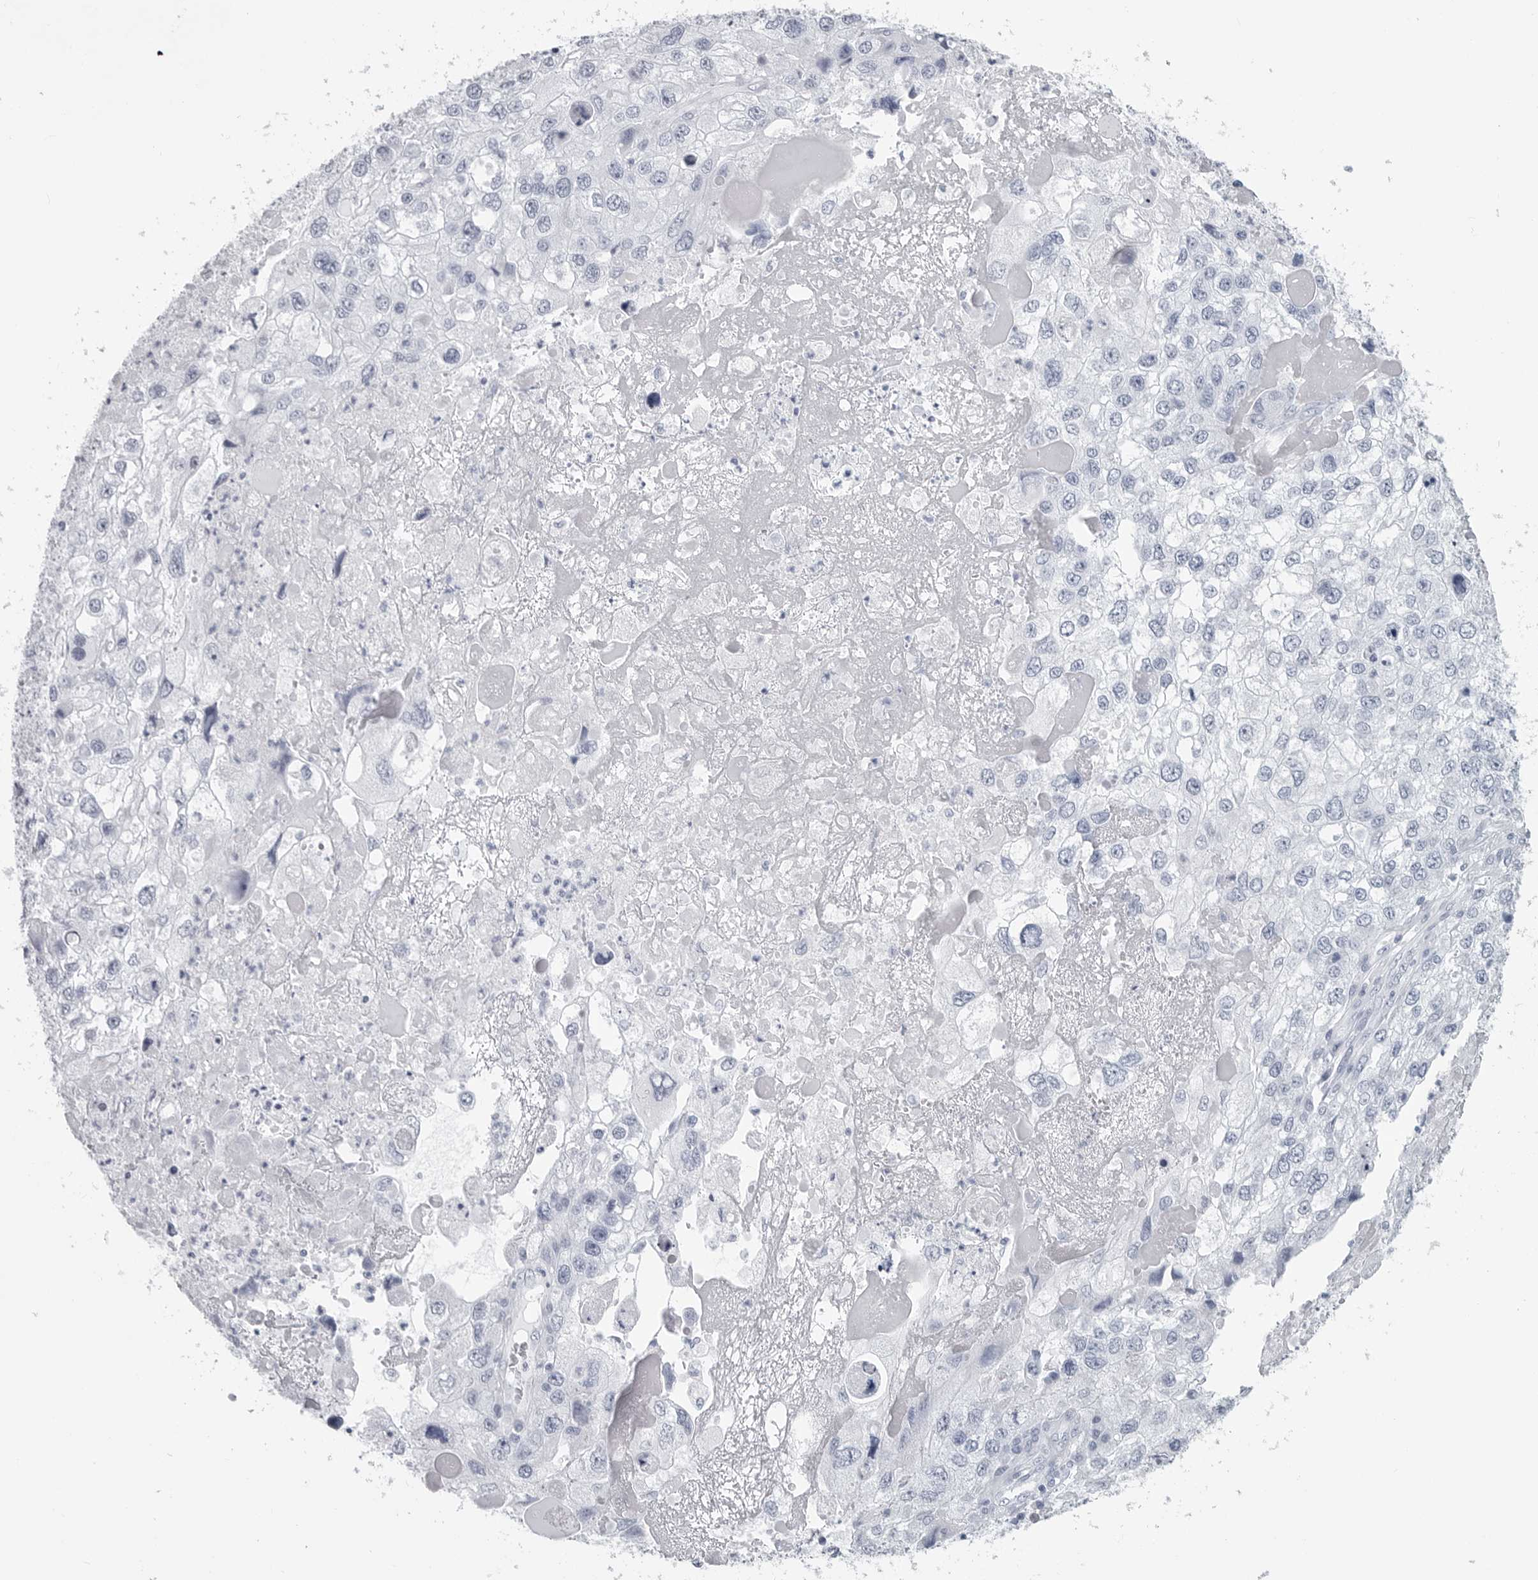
{"staining": {"intensity": "negative", "quantity": "none", "location": "none"}, "tissue": "endometrial cancer", "cell_type": "Tumor cells", "image_type": "cancer", "snomed": [{"axis": "morphology", "description": "Adenocarcinoma, NOS"}, {"axis": "topography", "description": "Endometrium"}], "caption": "Tumor cells show no significant protein staining in endometrial cancer (adenocarcinoma).", "gene": "CSH1", "patient": {"sex": "female", "age": 49}}